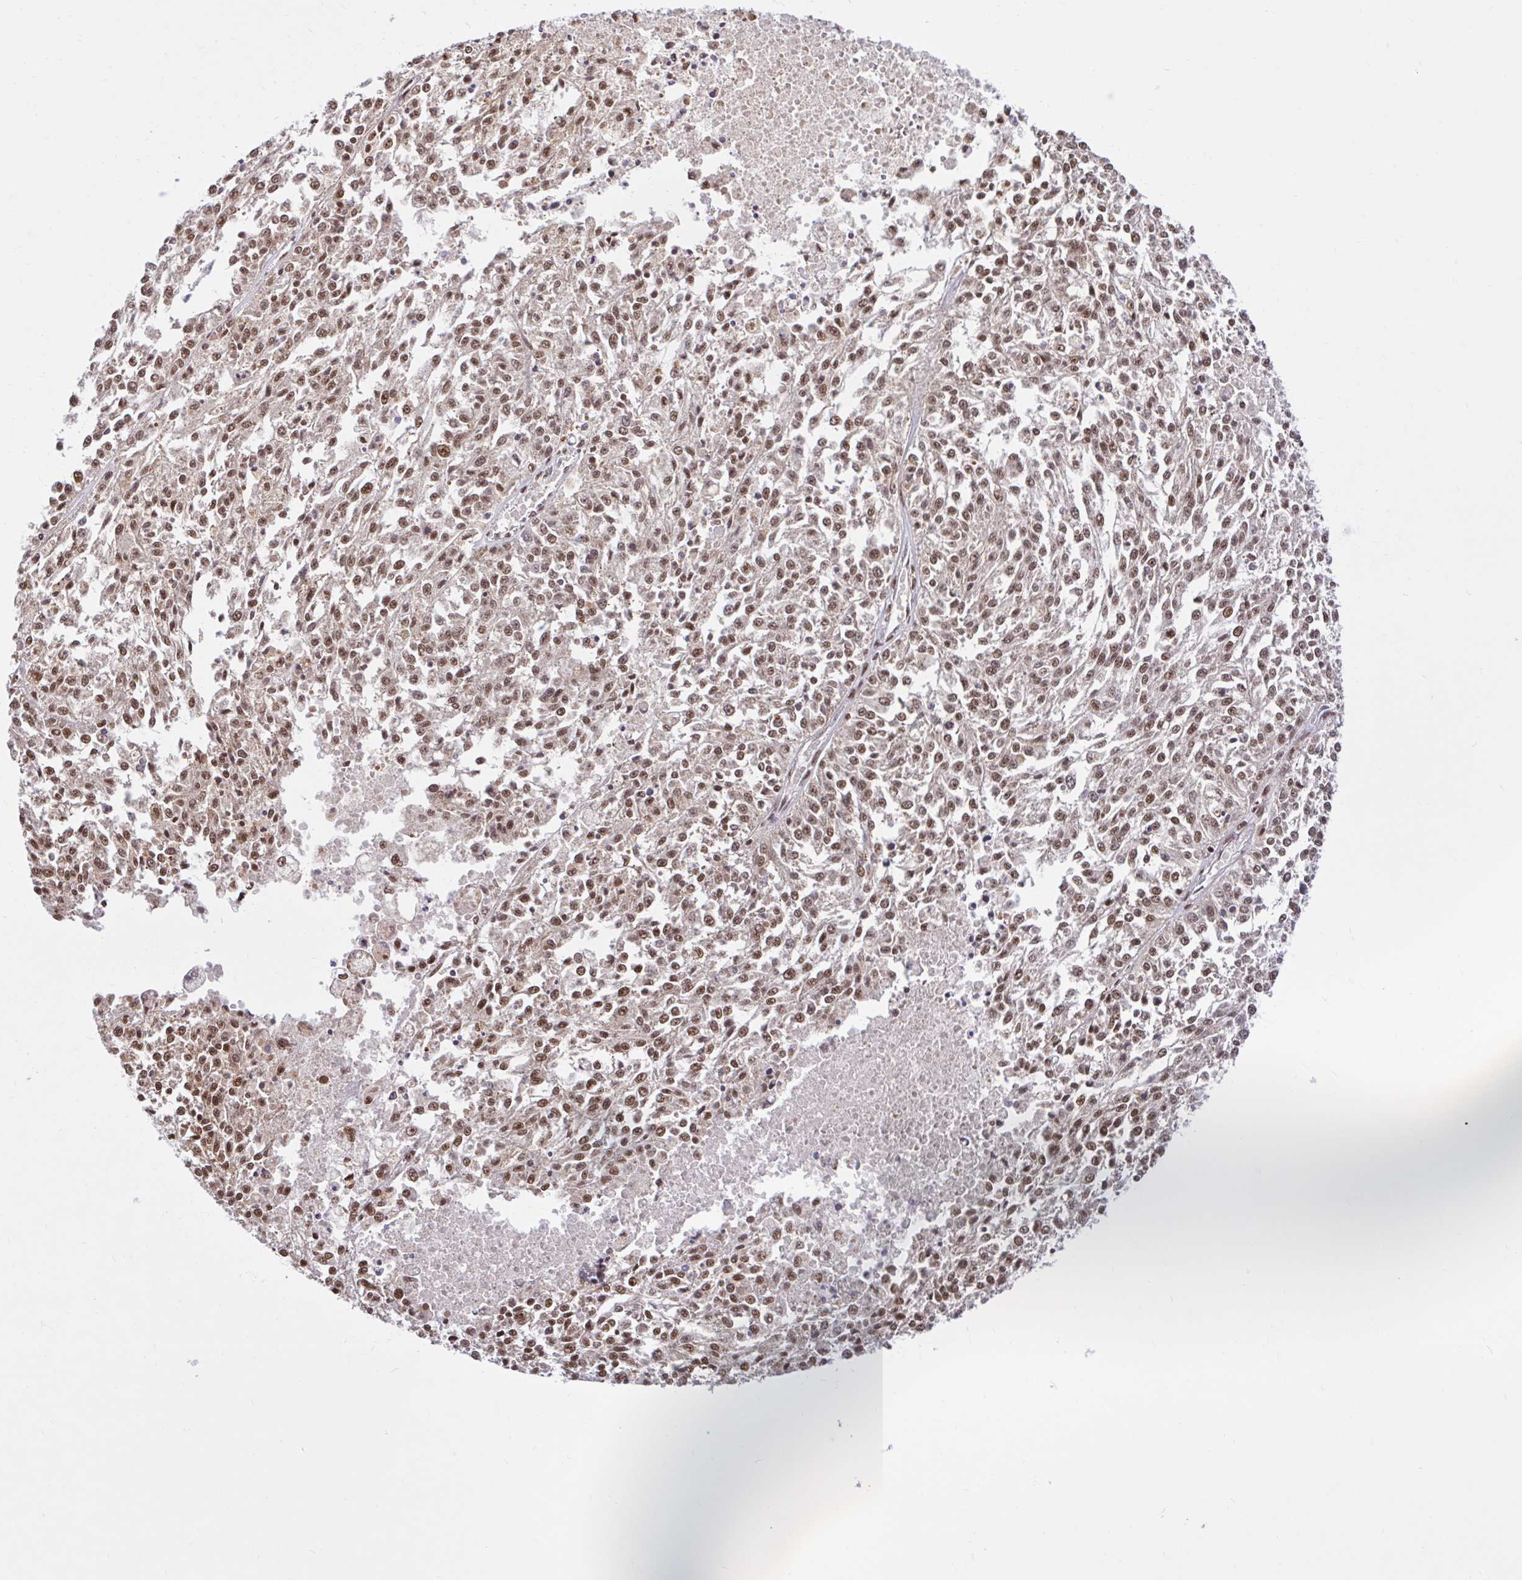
{"staining": {"intensity": "strong", "quantity": ">75%", "location": "nuclear"}, "tissue": "melanoma", "cell_type": "Tumor cells", "image_type": "cancer", "snomed": [{"axis": "morphology", "description": "Malignant melanoma, NOS"}, {"axis": "topography", "description": "Skin"}], "caption": "Melanoma stained for a protein (brown) shows strong nuclear positive staining in about >75% of tumor cells.", "gene": "ABCA9", "patient": {"sex": "female", "age": 64}}